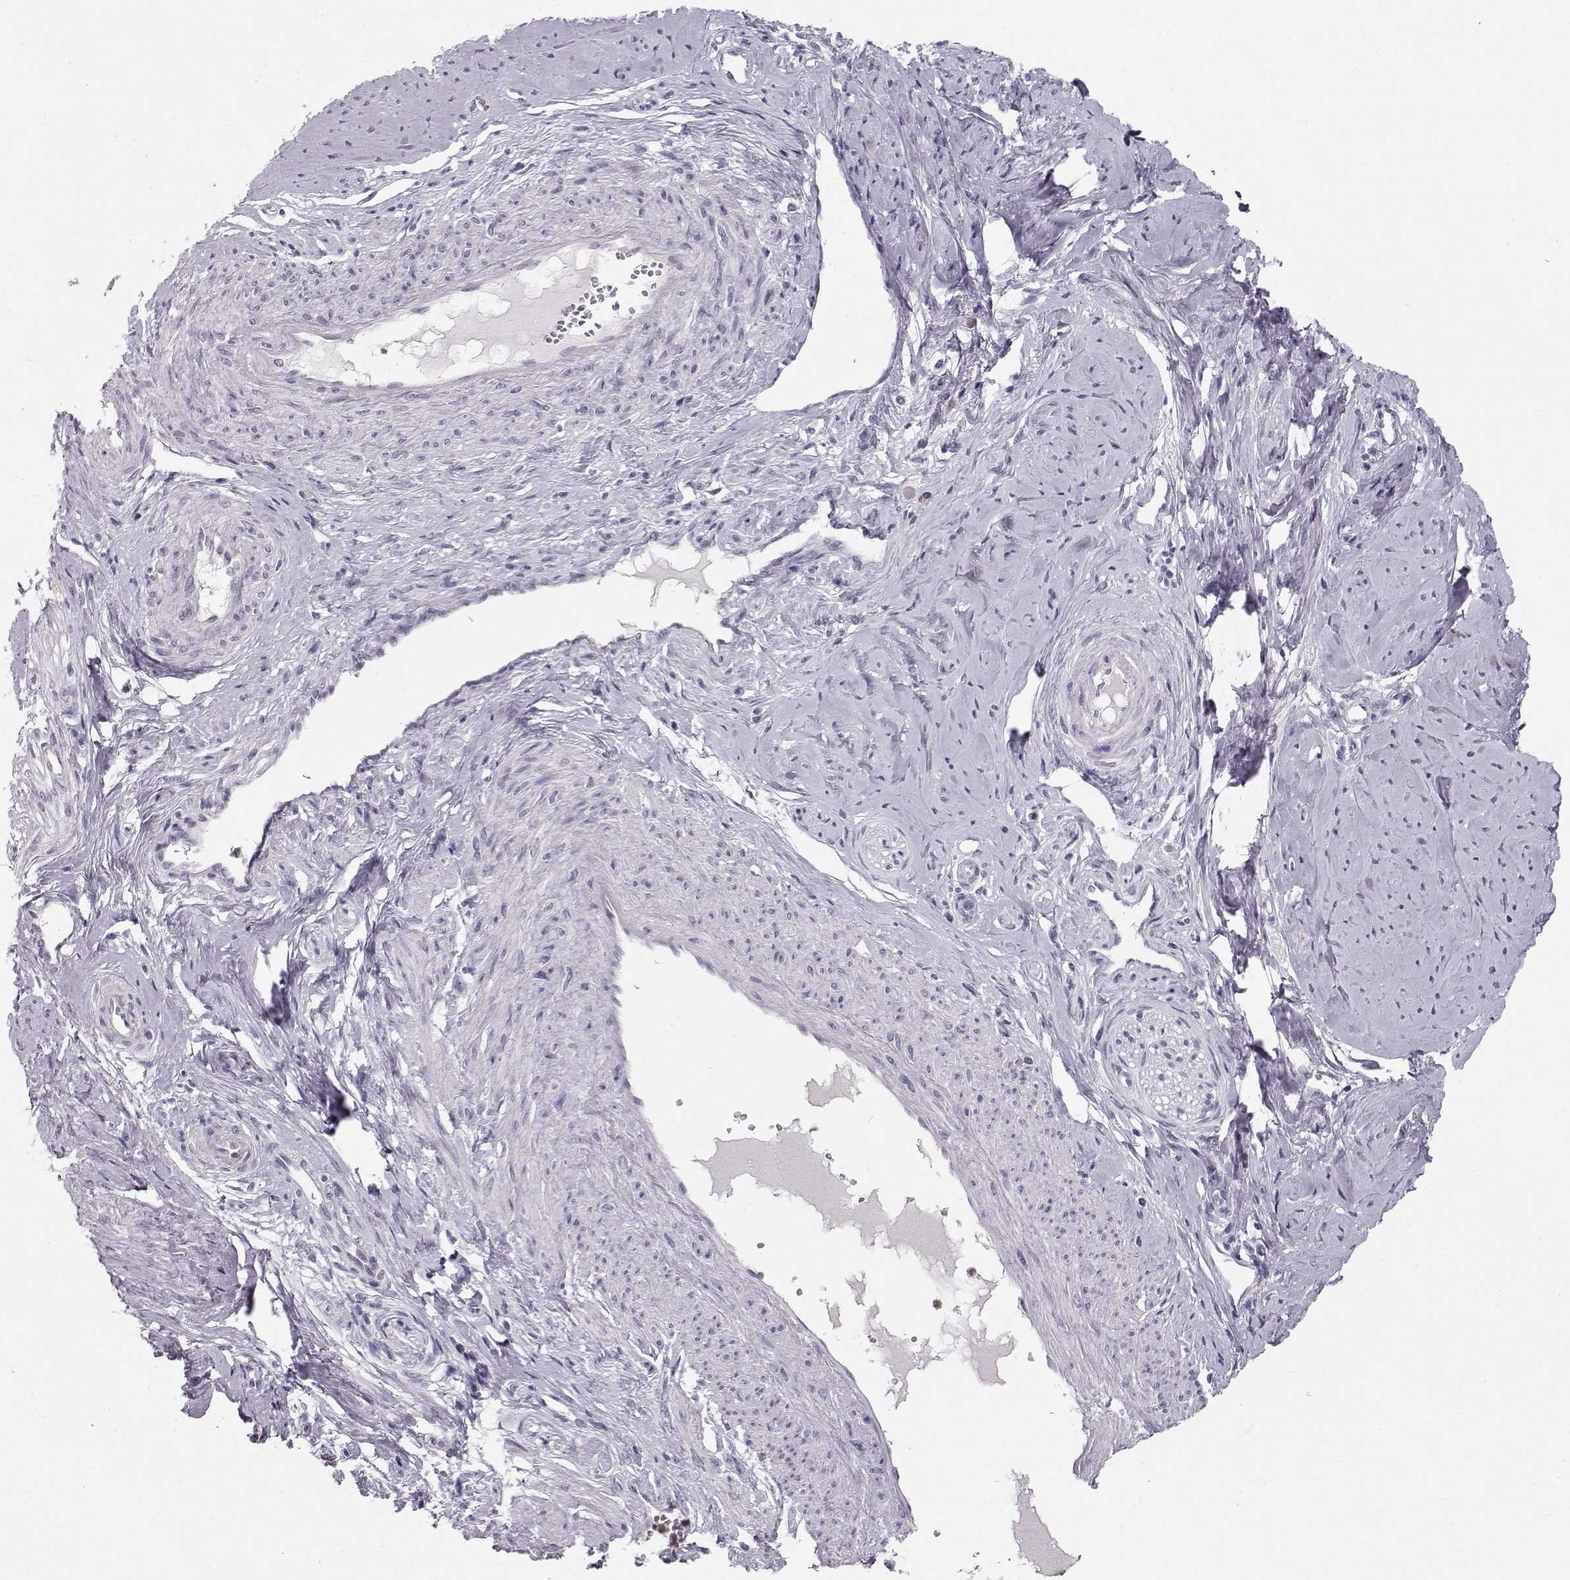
{"staining": {"intensity": "negative", "quantity": "none", "location": "none"}, "tissue": "smooth muscle", "cell_type": "Smooth muscle cells", "image_type": "normal", "snomed": [{"axis": "morphology", "description": "Normal tissue, NOS"}, {"axis": "topography", "description": "Smooth muscle"}], "caption": "Human smooth muscle stained for a protein using immunohistochemistry displays no staining in smooth muscle cells.", "gene": "POU1F1", "patient": {"sex": "female", "age": 48}}